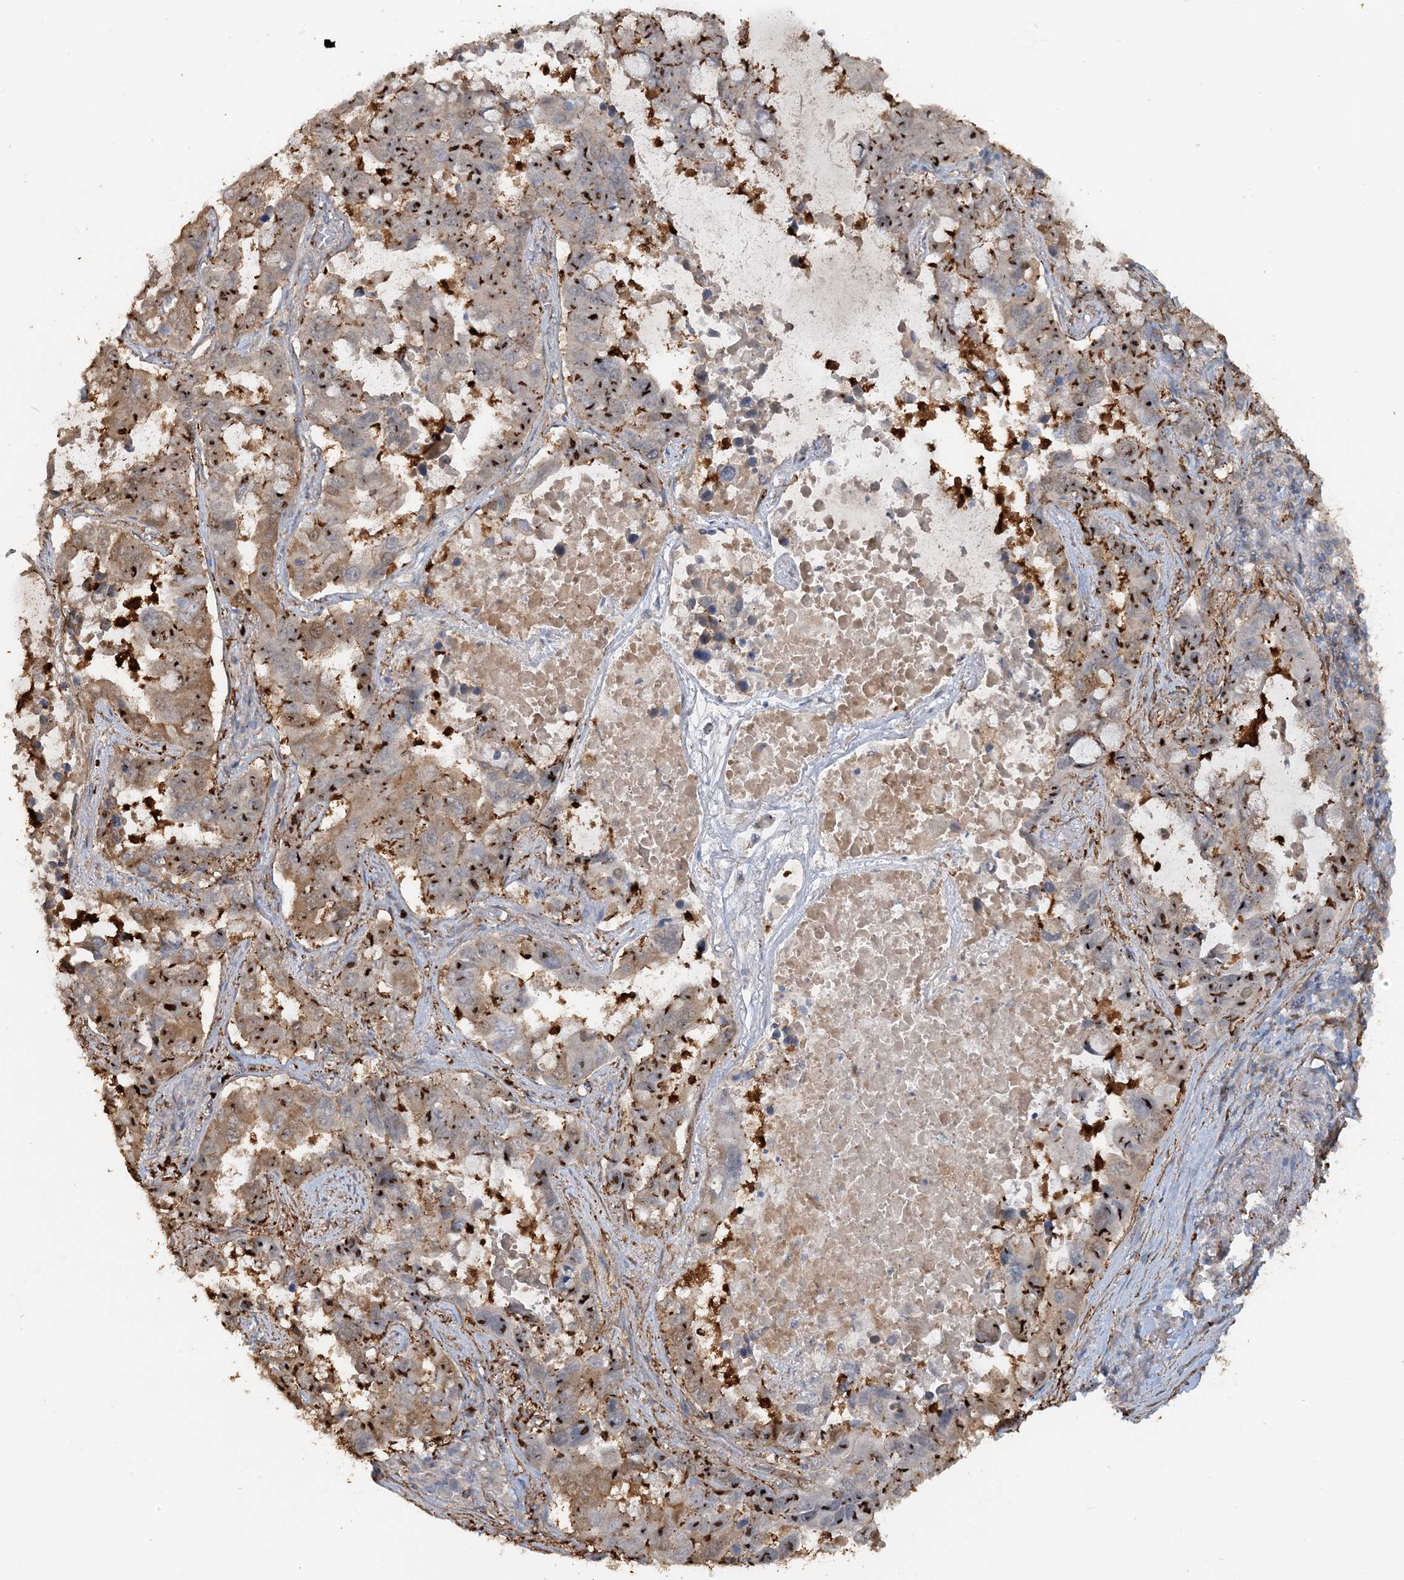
{"staining": {"intensity": "moderate", "quantity": "25%-75%", "location": "cytoplasmic/membranous"}, "tissue": "lung cancer", "cell_type": "Tumor cells", "image_type": "cancer", "snomed": [{"axis": "morphology", "description": "Adenocarcinoma, NOS"}, {"axis": "topography", "description": "Lung"}], "caption": "Human adenocarcinoma (lung) stained with a brown dye reveals moderate cytoplasmic/membranous positive positivity in about 25%-75% of tumor cells.", "gene": "DSTN", "patient": {"sex": "male", "age": 64}}